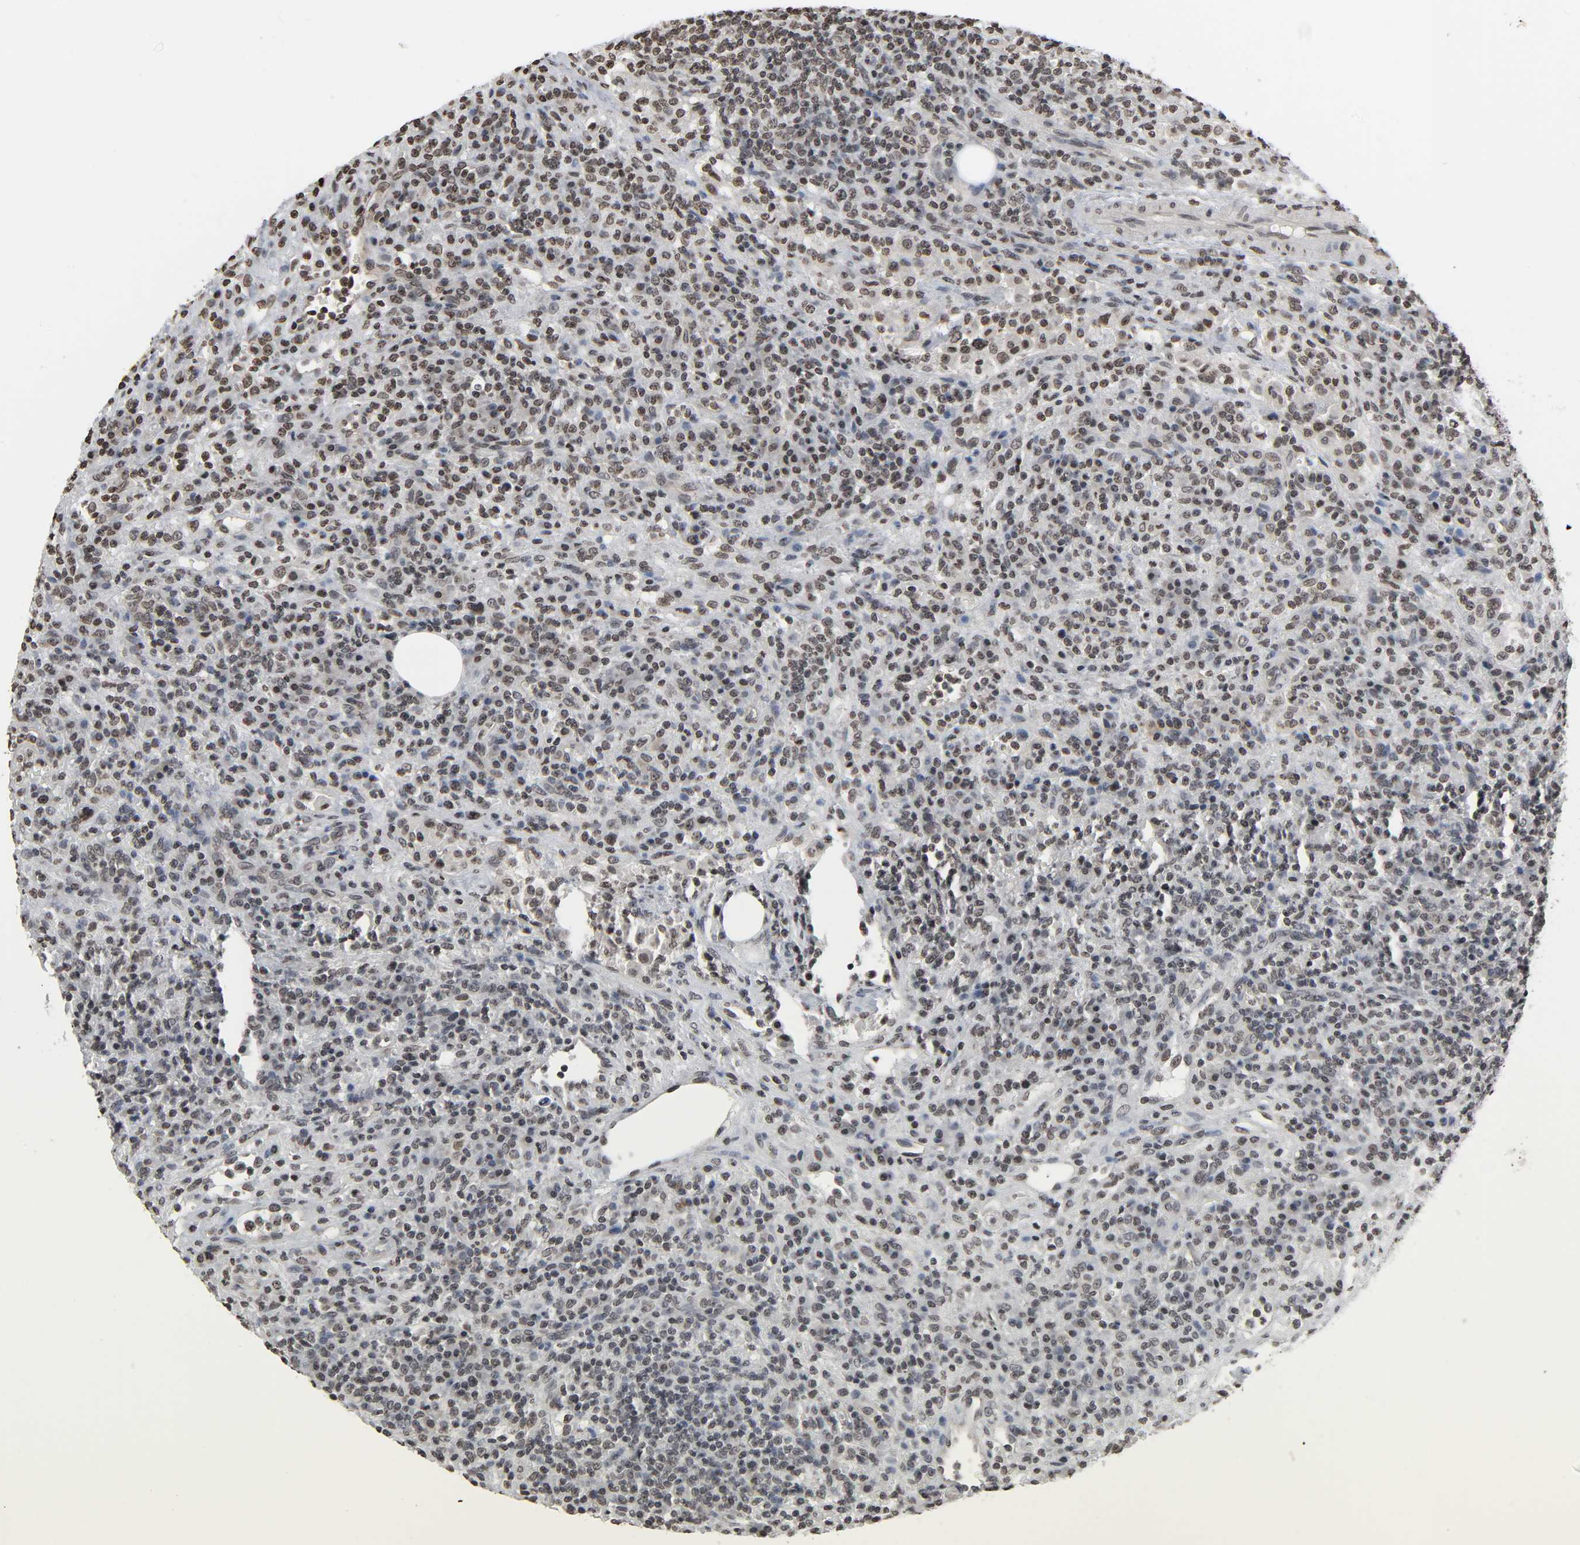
{"staining": {"intensity": "weak", "quantity": ">75%", "location": "nuclear"}, "tissue": "lymphoma", "cell_type": "Tumor cells", "image_type": "cancer", "snomed": [{"axis": "morphology", "description": "Hodgkin's disease, NOS"}, {"axis": "topography", "description": "Lymph node"}], "caption": "A photomicrograph of Hodgkin's disease stained for a protein demonstrates weak nuclear brown staining in tumor cells.", "gene": "ELAVL1", "patient": {"sex": "male", "age": 65}}